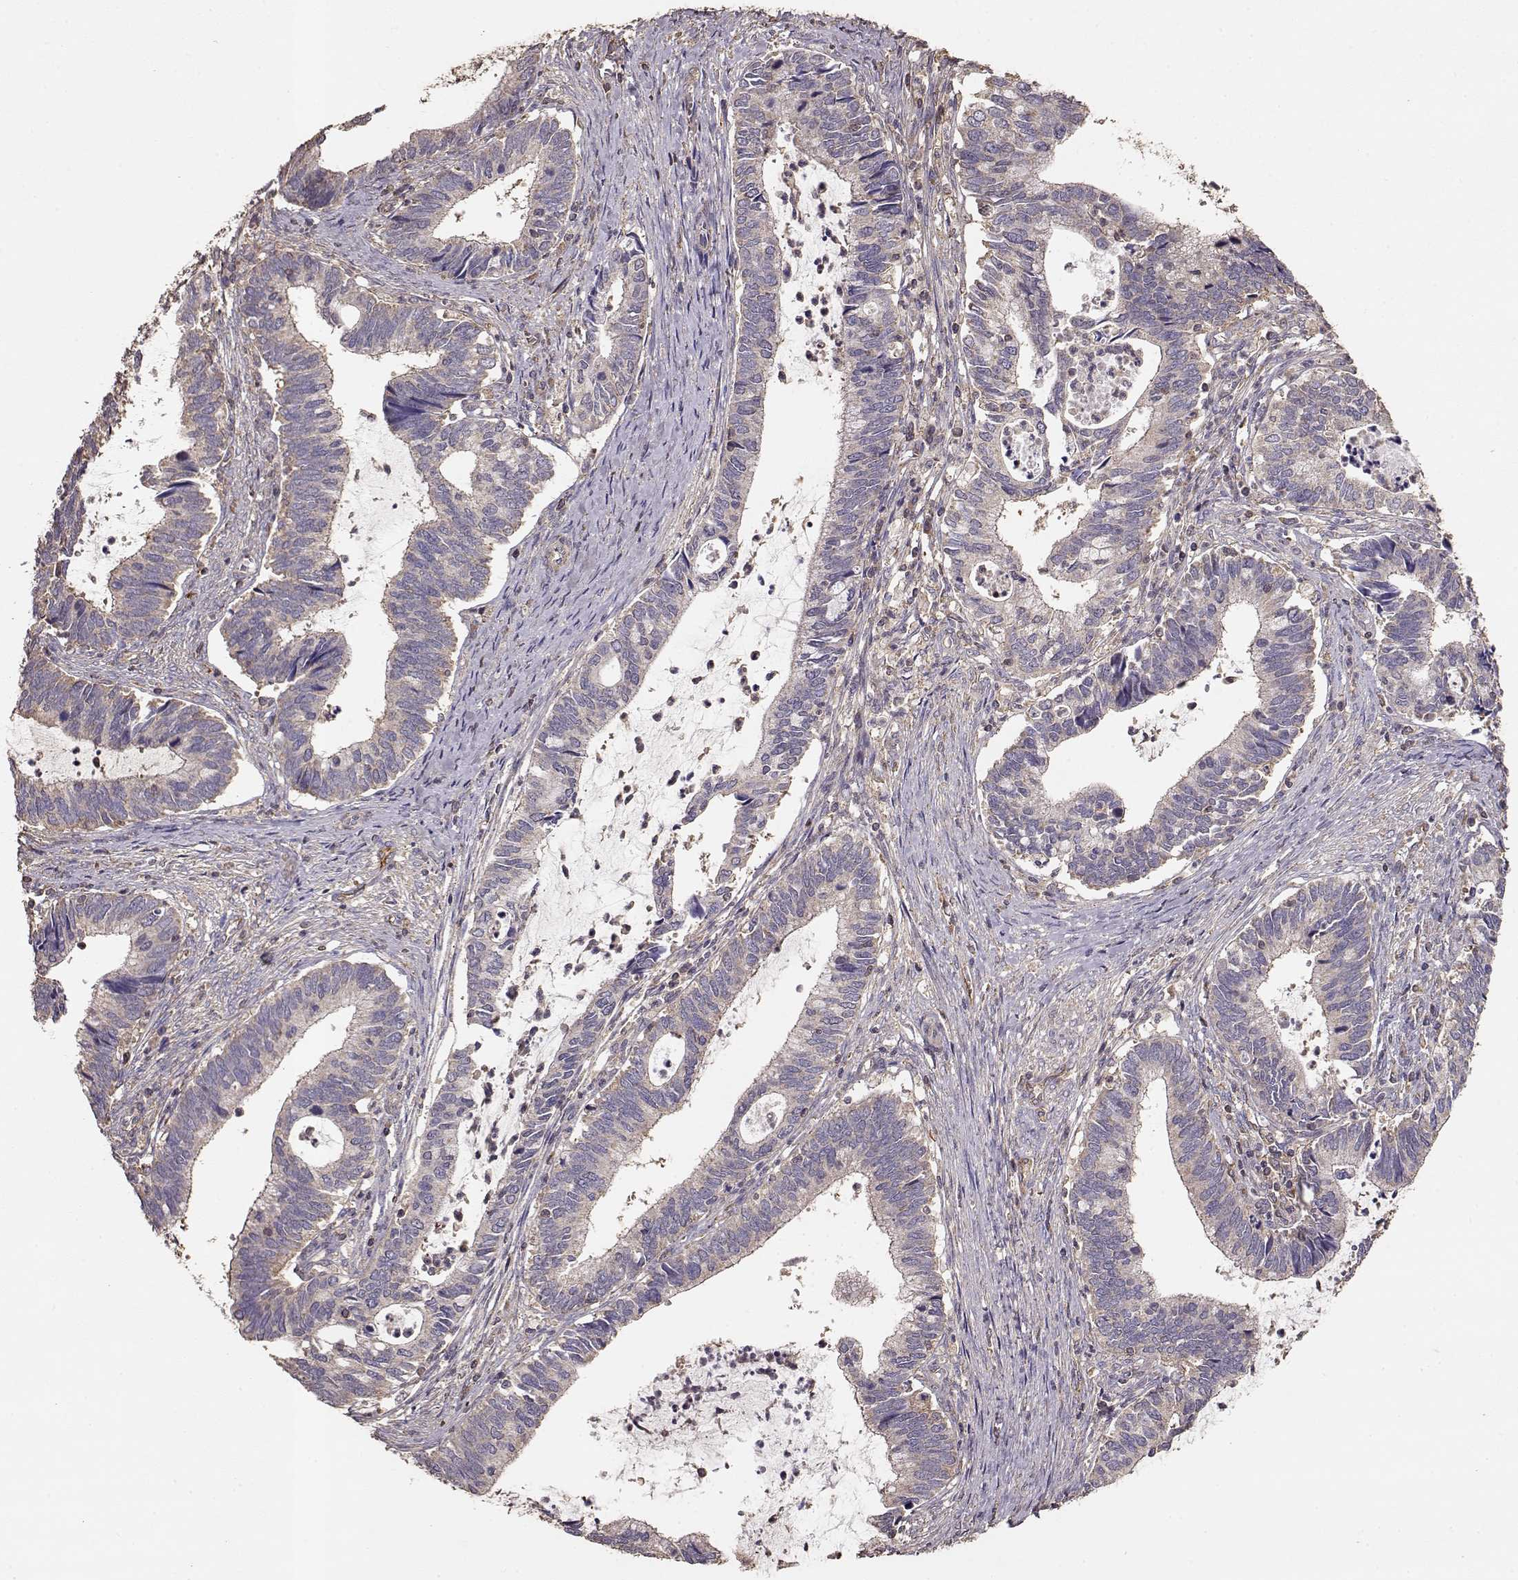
{"staining": {"intensity": "weak", "quantity": "<25%", "location": "cytoplasmic/membranous"}, "tissue": "cervical cancer", "cell_type": "Tumor cells", "image_type": "cancer", "snomed": [{"axis": "morphology", "description": "Adenocarcinoma, NOS"}, {"axis": "topography", "description": "Cervix"}], "caption": "The image displays no significant expression in tumor cells of cervical cancer. (Brightfield microscopy of DAB (3,3'-diaminobenzidine) immunohistochemistry at high magnification).", "gene": "TARS3", "patient": {"sex": "female", "age": 42}}